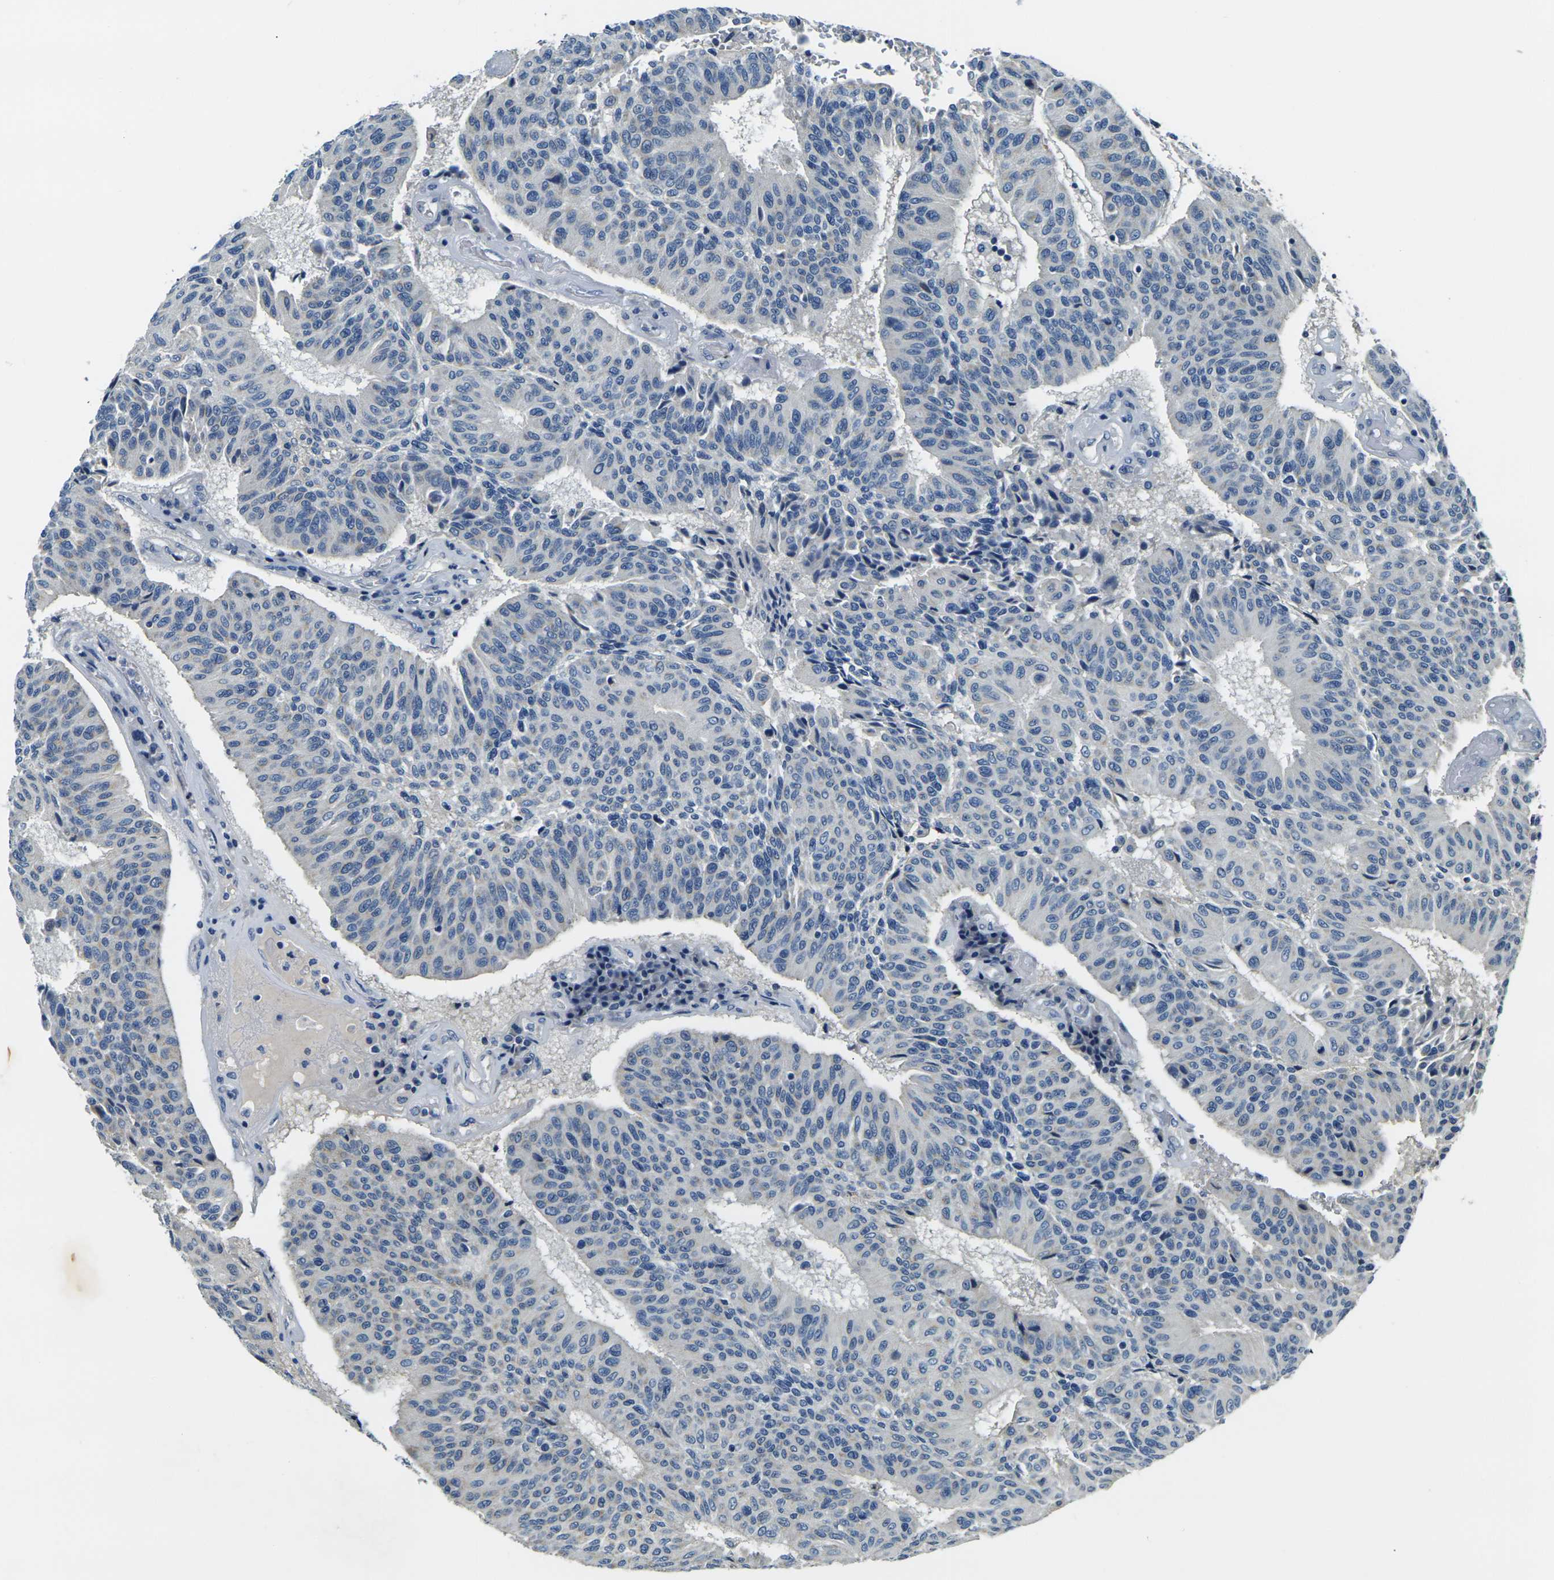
{"staining": {"intensity": "negative", "quantity": "none", "location": "none"}, "tissue": "urothelial cancer", "cell_type": "Tumor cells", "image_type": "cancer", "snomed": [{"axis": "morphology", "description": "Urothelial carcinoma, High grade"}, {"axis": "topography", "description": "Urinary bladder"}], "caption": "Urothelial cancer was stained to show a protein in brown. There is no significant expression in tumor cells.", "gene": "SHISAL2B", "patient": {"sex": "male", "age": 66}}